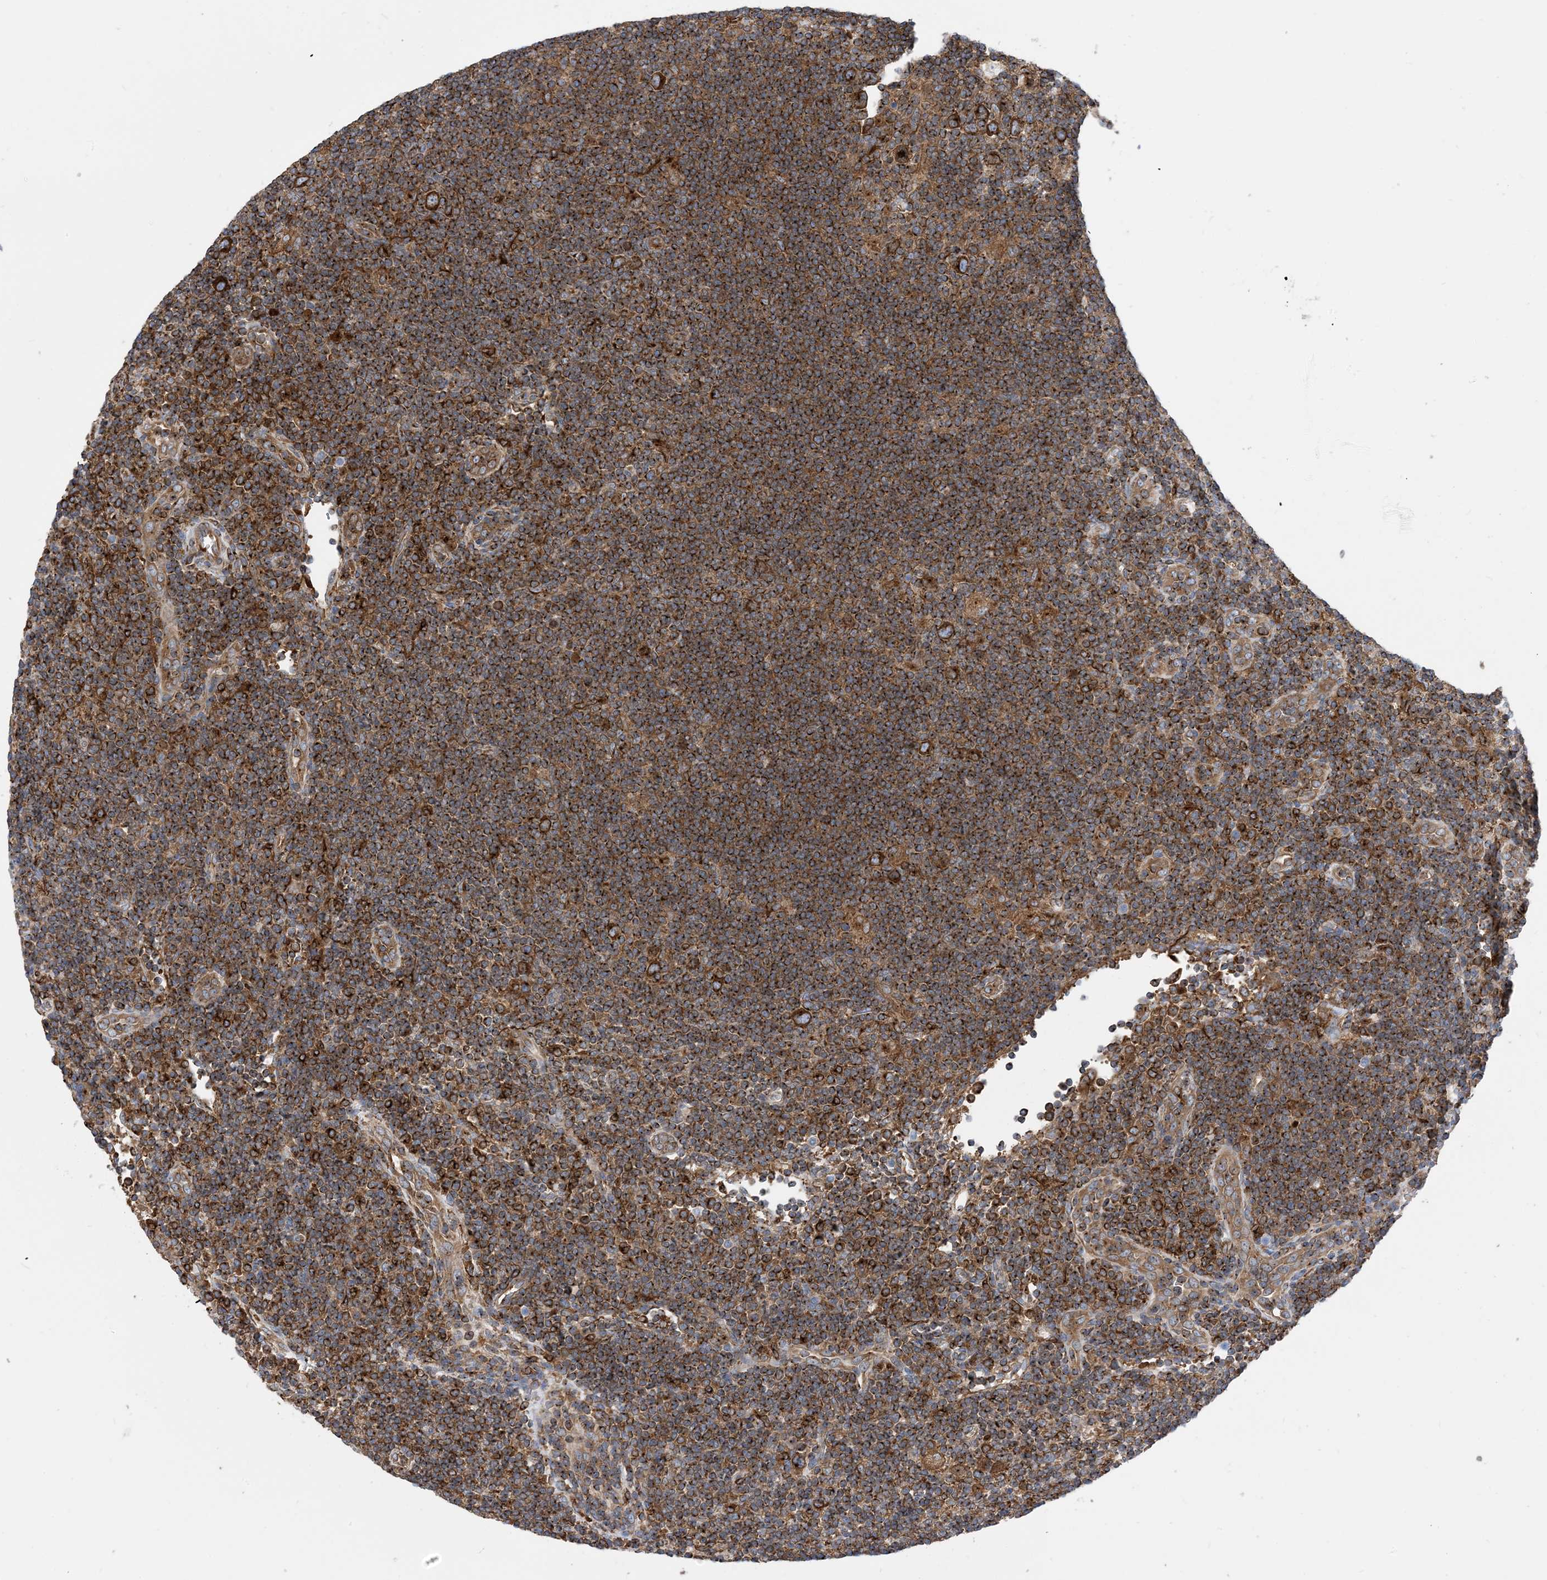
{"staining": {"intensity": "strong", "quantity": ">75%", "location": "cytoplasmic/membranous"}, "tissue": "lymphoma", "cell_type": "Tumor cells", "image_type": "cancer", "snomed": [{"axis": "morphology", "description": "Hodgkin's disease, NOS"}, {"axis": "topography", "description": "Lymph node"}], "caption": "A brown stain labels strong cytoplasmic/membranous positivity of a protein in human lymphoma tumor cells. The staining is performed using DAB brown chromogen to label protein expression. The nuclei are counter-stained blue using hematoxylin.", "gene": "DYNC1LI1", "patient": {"sex": "female", "age": 57}}